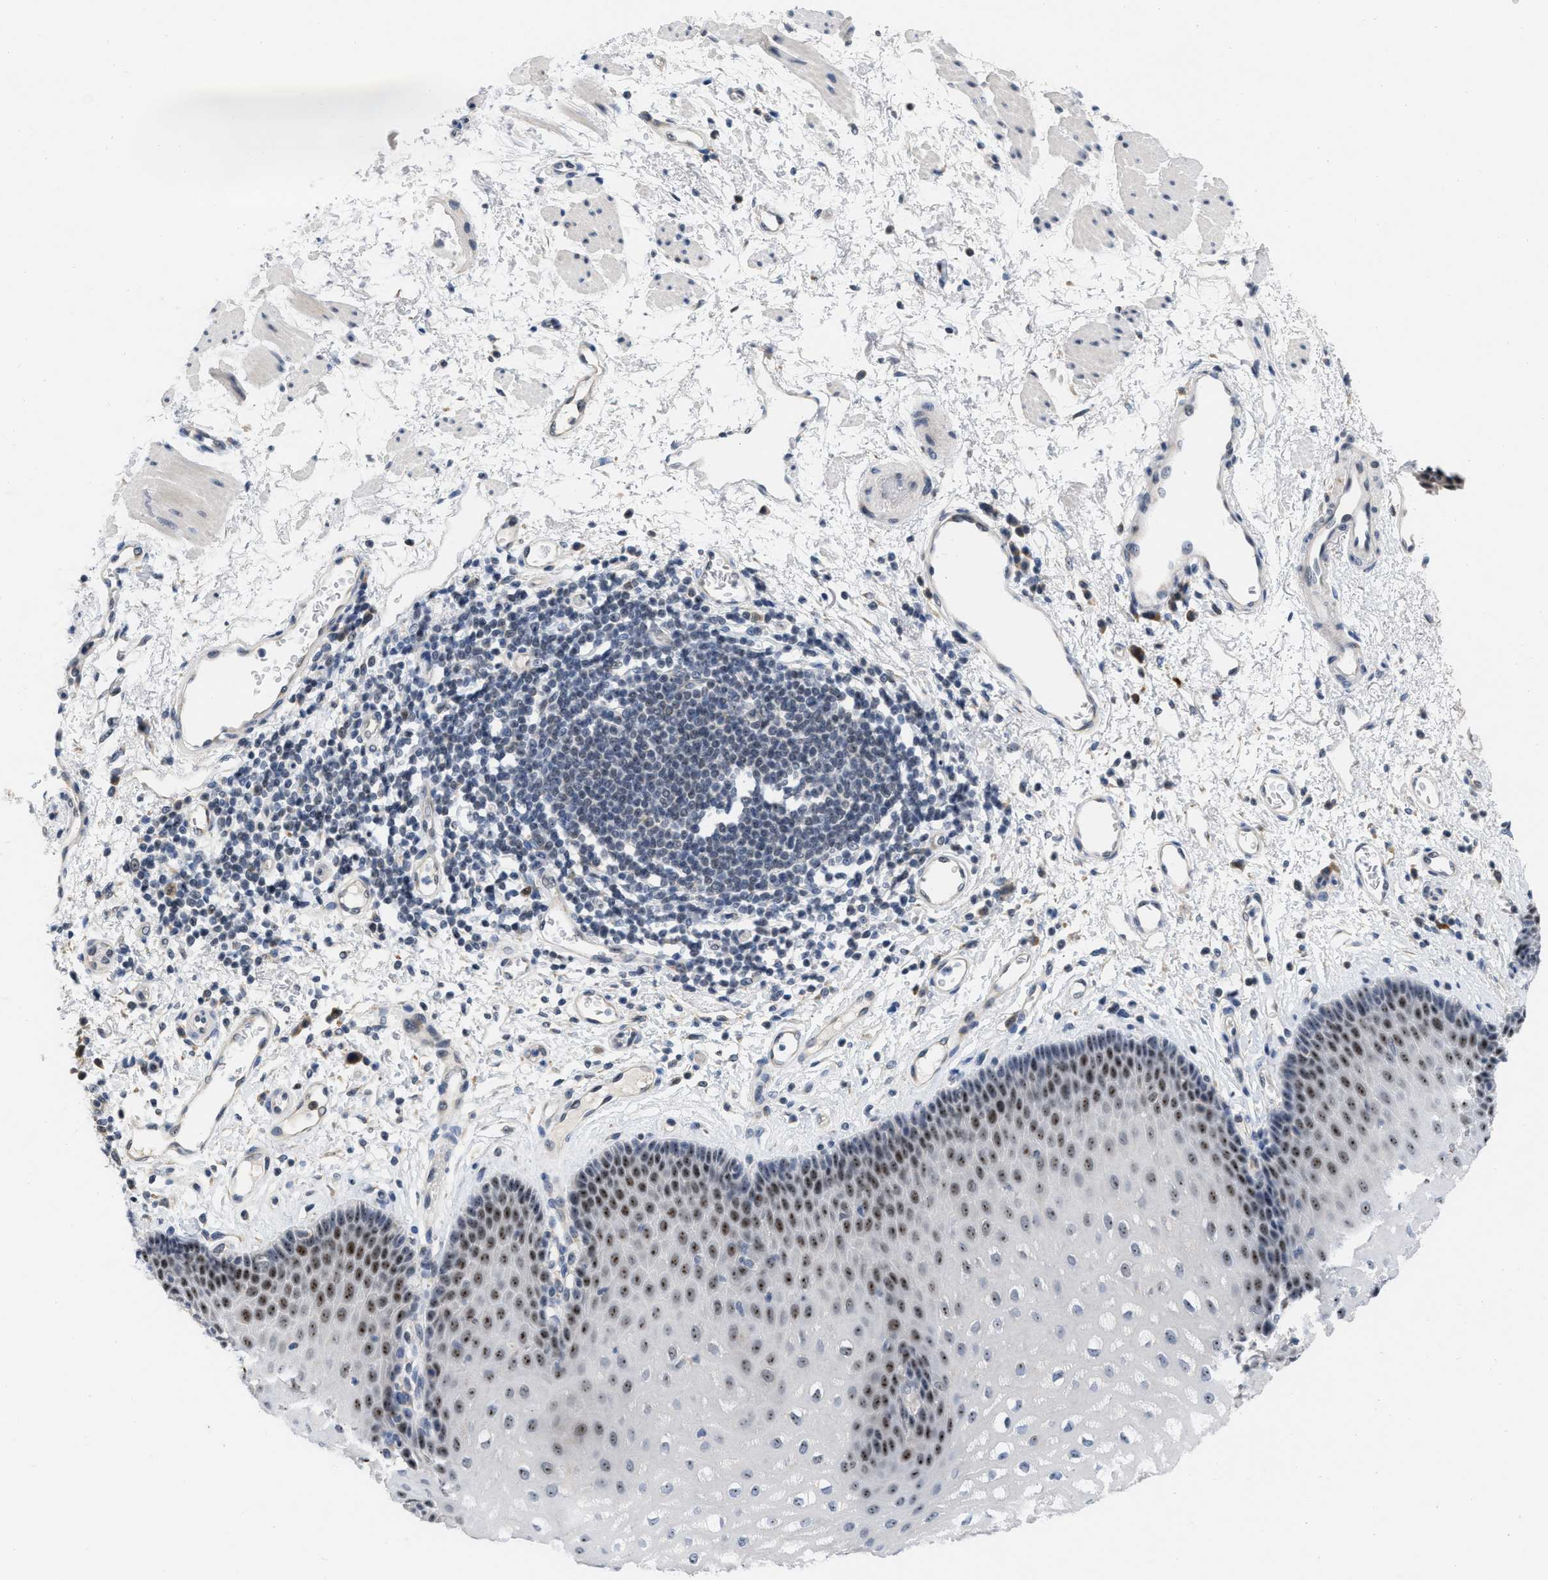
{"staining": {"intensity": "strong", "quantity": ">75%", "location": "nuclear"}, "tissue": "esophagus", "cell_type": "Squamous epithelial cells", "image_type": "normal", "snomed": [{"axis": "morphology", "description": "Normal tissue, NOS"}, {"axis": "topography", "description": "Esophagus"}], "caption": "Immunohistochemistry of benign esophagus reveals high levels of strong nuclear staining in about >75% of squamous epithelial cells.", "gene": "ELAC2", "patient": {"sex": "male", "age": 54}}